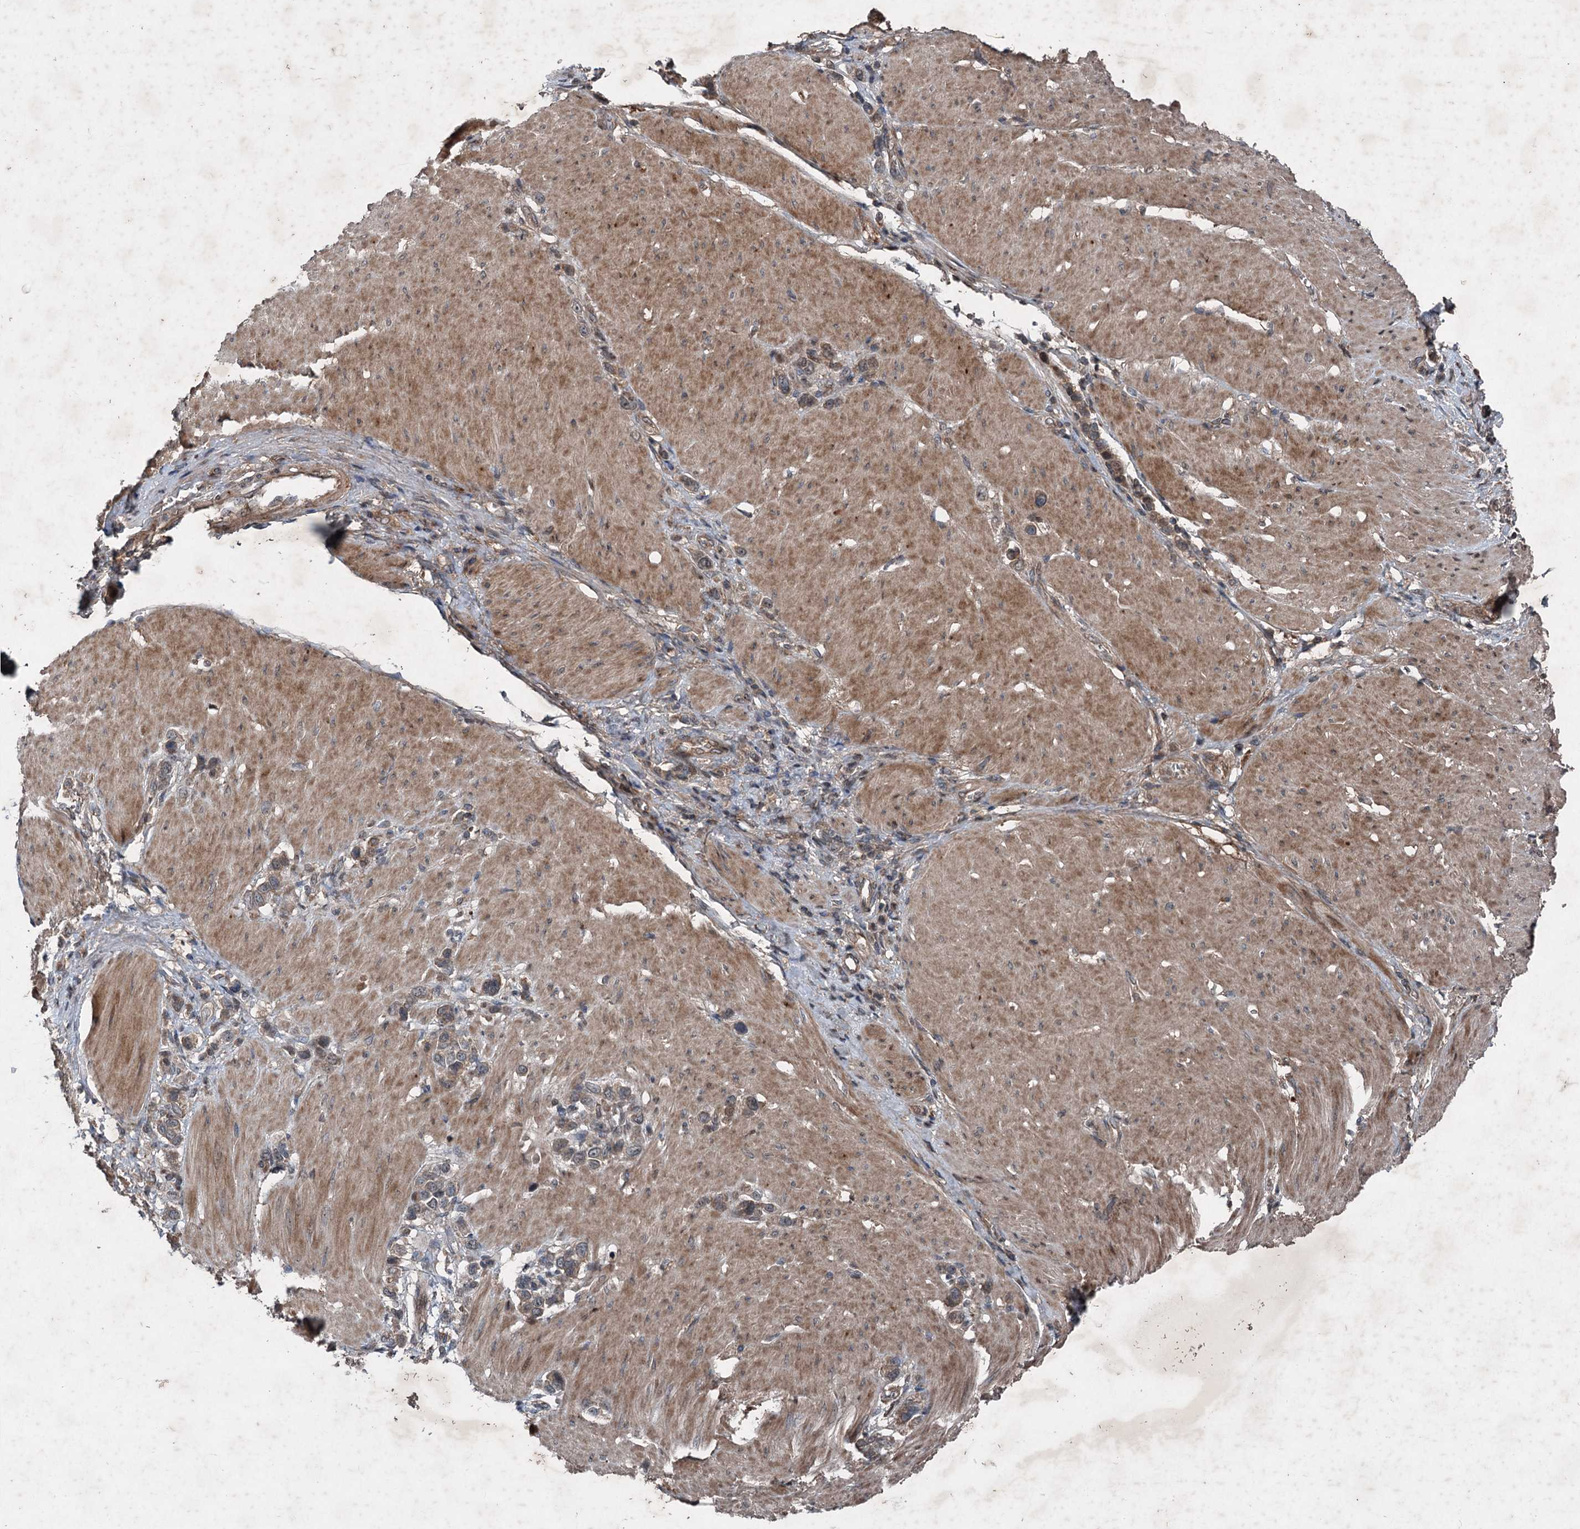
{"staining": {"intensity": "weak", "quantity": "25%-75%", "location": "cytoplasmic/membranous"}, "tissue": "stomach cancer", "cell_type": "Tumor cells", "image_type": "cancer", "snomed": [{"axis": "morphology", "description": "Normal tissue, NOS"}, {"axis": "morphology", "description": "Adenocarcinoma, NOS"}, {"axis": "topography", "description": "Stomach, upper"}, {"axis": "topography", "description": "Stomach"}], "caption": "Stomach cancer (adenocarcinoma) was stained to show a protein in brown. There is low levels of weak cytoplasmic/membranous positivity in about 25%-75% of tumor cells.", "gene": "ALAS1", "patient": {"sex": "female", "age": 65}}